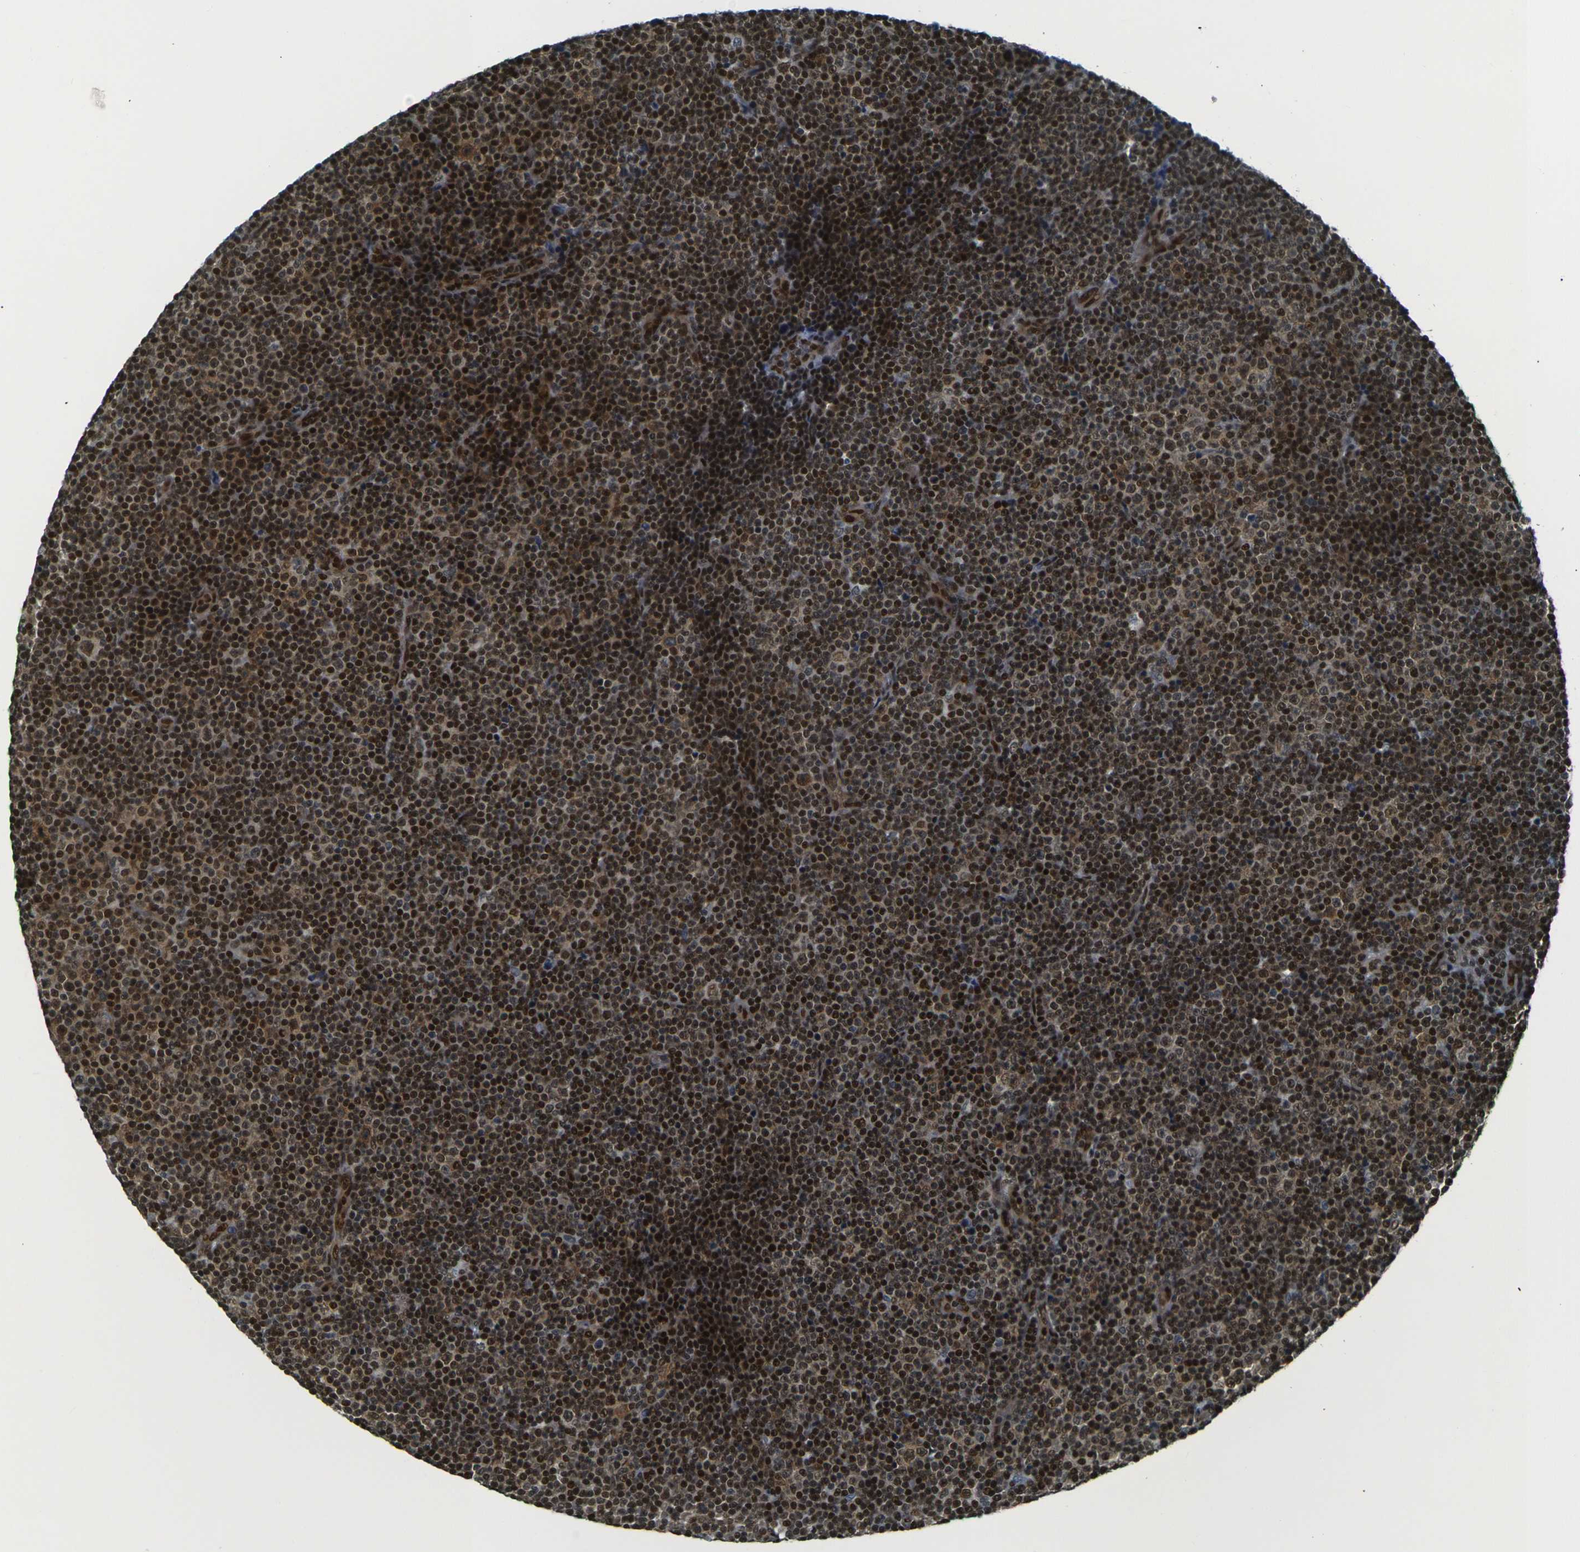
{"staining": {"intensity": "strong", "quantity": ">75%", "location": "nuclear"}, "tissue": "lymphoma", "cell_type": "Tumor cells", "image_type": "cancer", "snomed": [{"axis": "morphology", "description": "Malignant lymphoma, non-Hodgkin's type, Low grade"}, {"axis": "topography", "description": "Lymph node"}], "caption": "A brown stain highlights strong nuclear expression of a protein in human lymphoma tumor cells. (Stains: DAB (3,3'-diaminobenzidine) in brown, nuclei in blue, Microscopy: brightfield microscopy at high magnification).", "gene": "NHEJ1", "patient": {"sex": "female", "age": 67}}